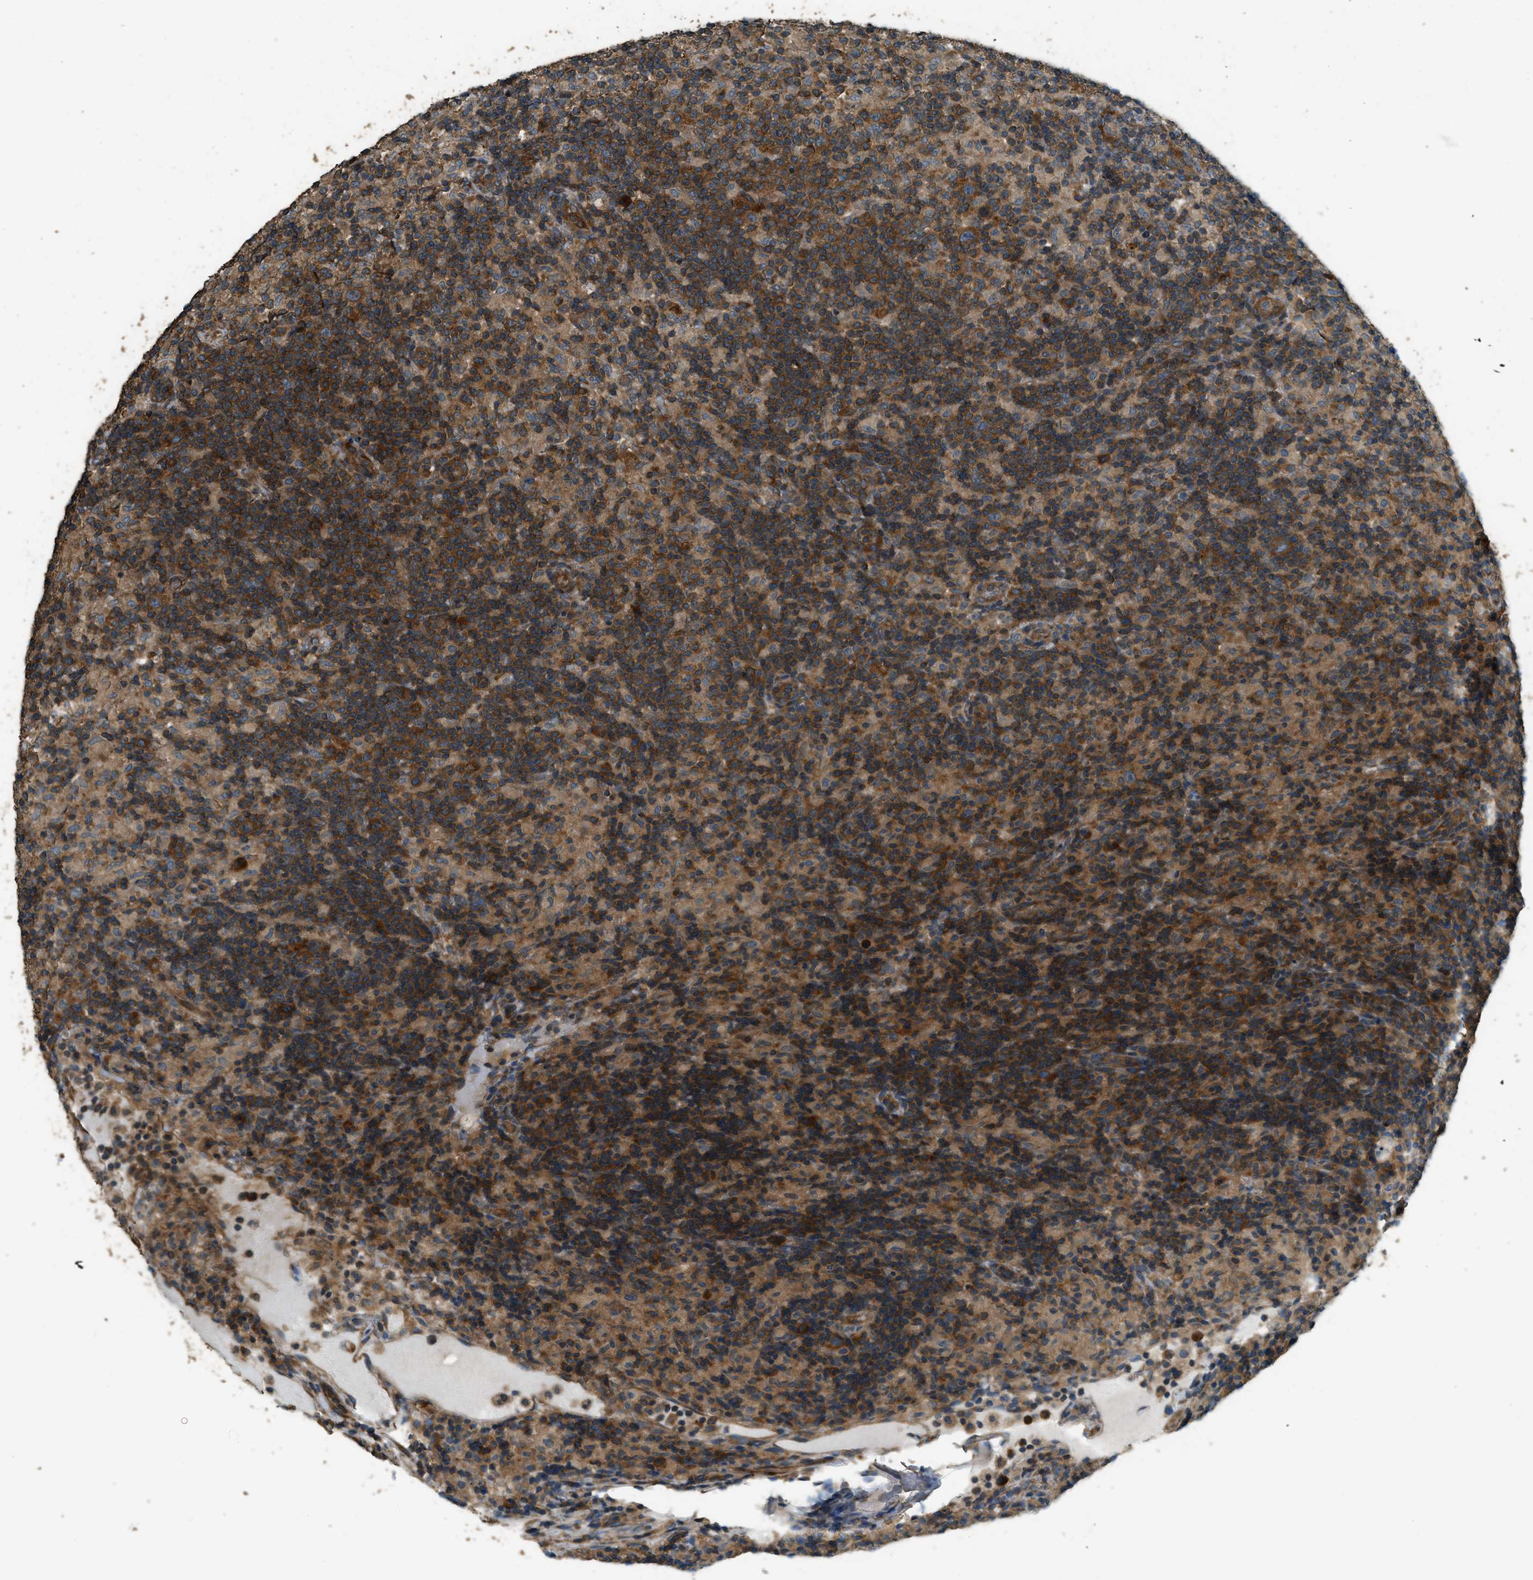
{"staining": {"intensity": "strong", "quantity": ">75%", "location": "cytoplasmic/membranous"}, "tissue": "lymphoma", "cell_type": "Tumor cells", "image_type": "cancer", "snomed": [{"axis": "morphology", "description": "Hodgkin's disease, NOS"}, {"axis": "topography", "description": "Lymph node"}], "caption": "A high amount of strong cytoplasmic/membranous positivity is present in approximately >75% of tumor cells in lymphoma tissue.", "gene": "MARS1", "patient": {"sex": "male", "age": 70}}